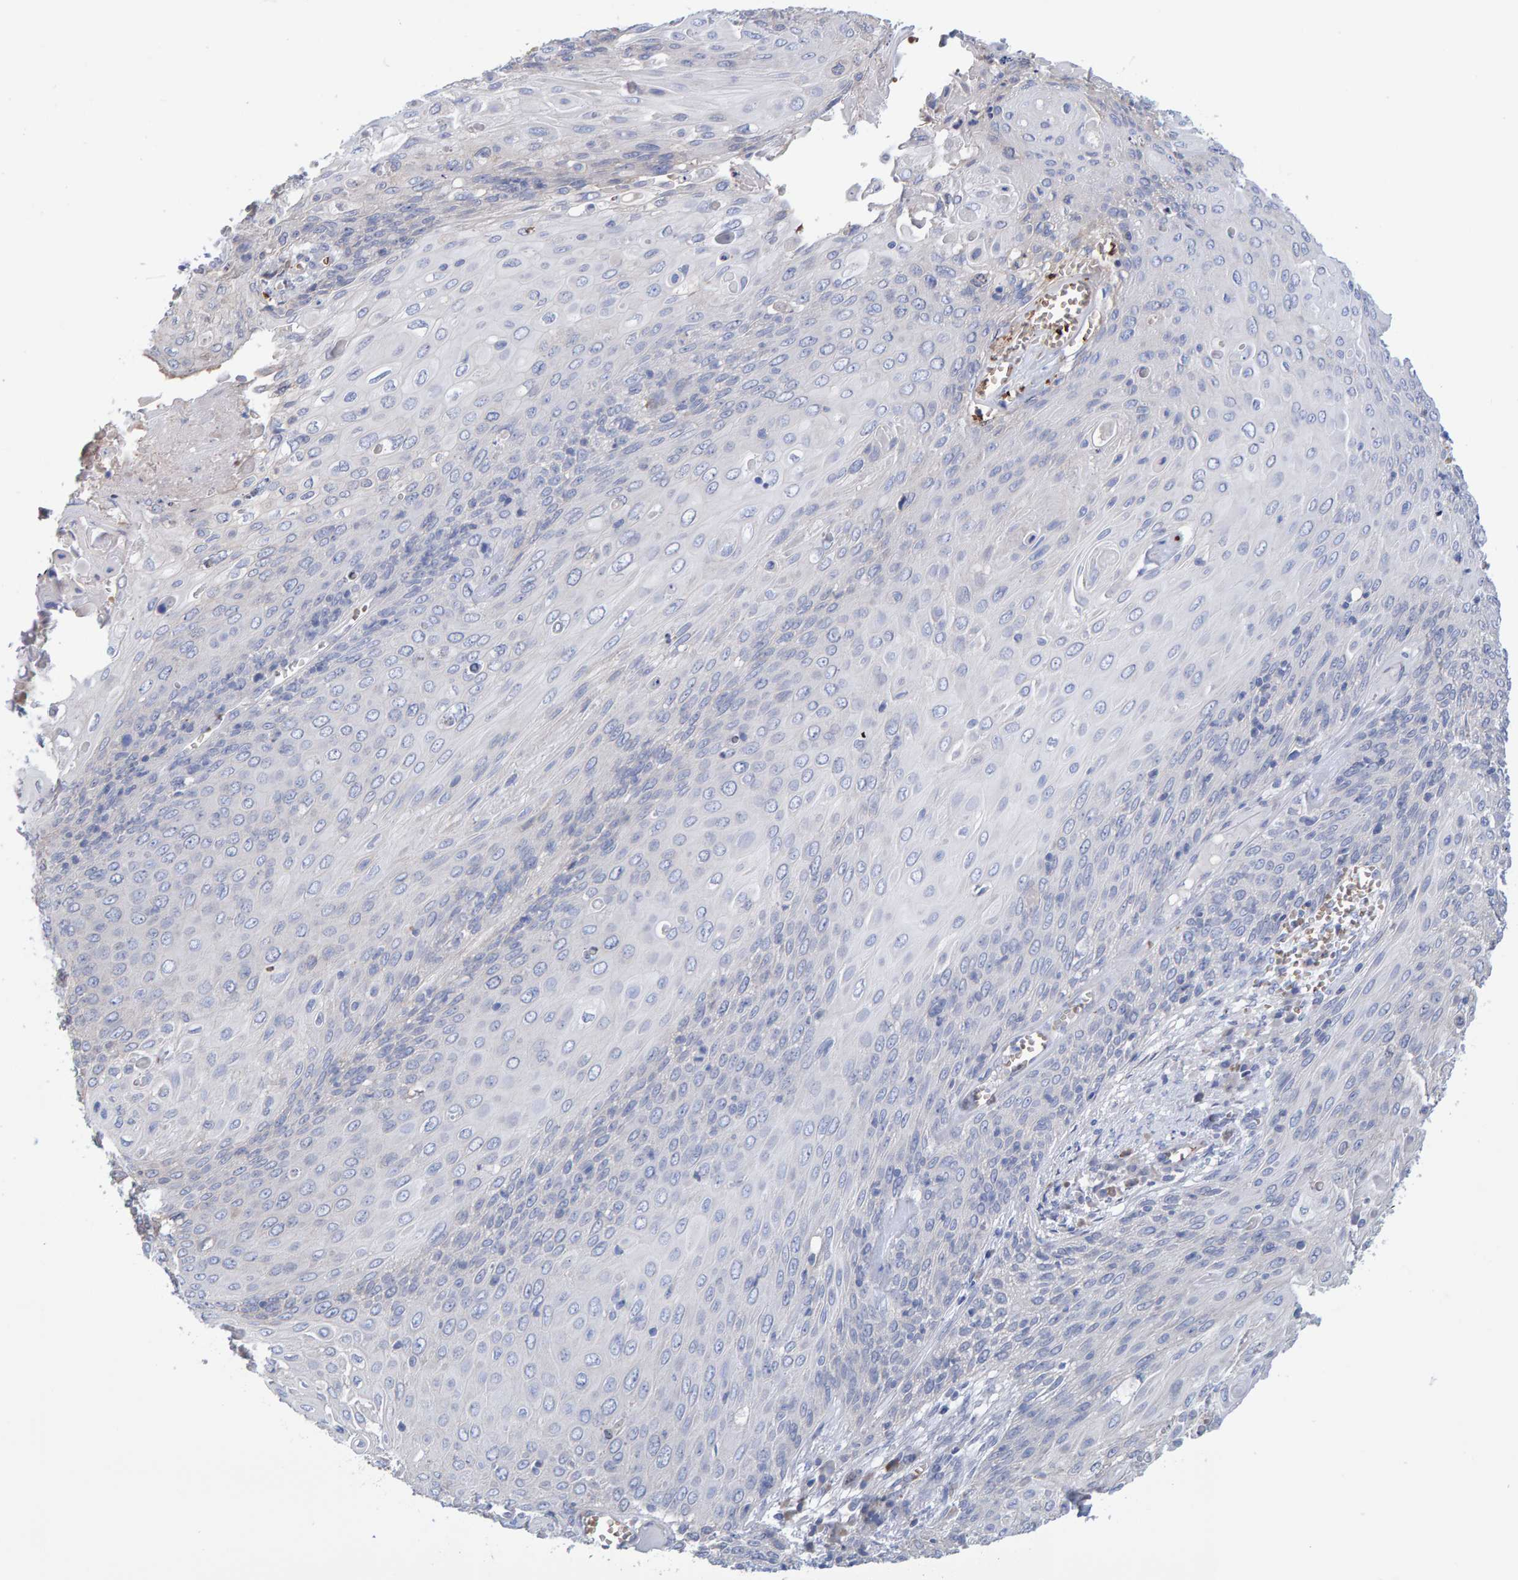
{"staining": {"intensity": "negative", "quantity": "none", "location": "none"}, "tissue": "cervical cancer", "cell_type": "Tumor cells", "image_type": "cancer", "snomed": [{"axis": "morphology", "description": "Squamous cell carcinoma, NOS"}, {"axis": "topography", "description": "Cervix"}], "caption": "Tumor cells show no significant protein expression in squamous cell carcinoma (cervical).", "gene": "VPS9D1", "patient": {"sex": "female", "age": 39}}